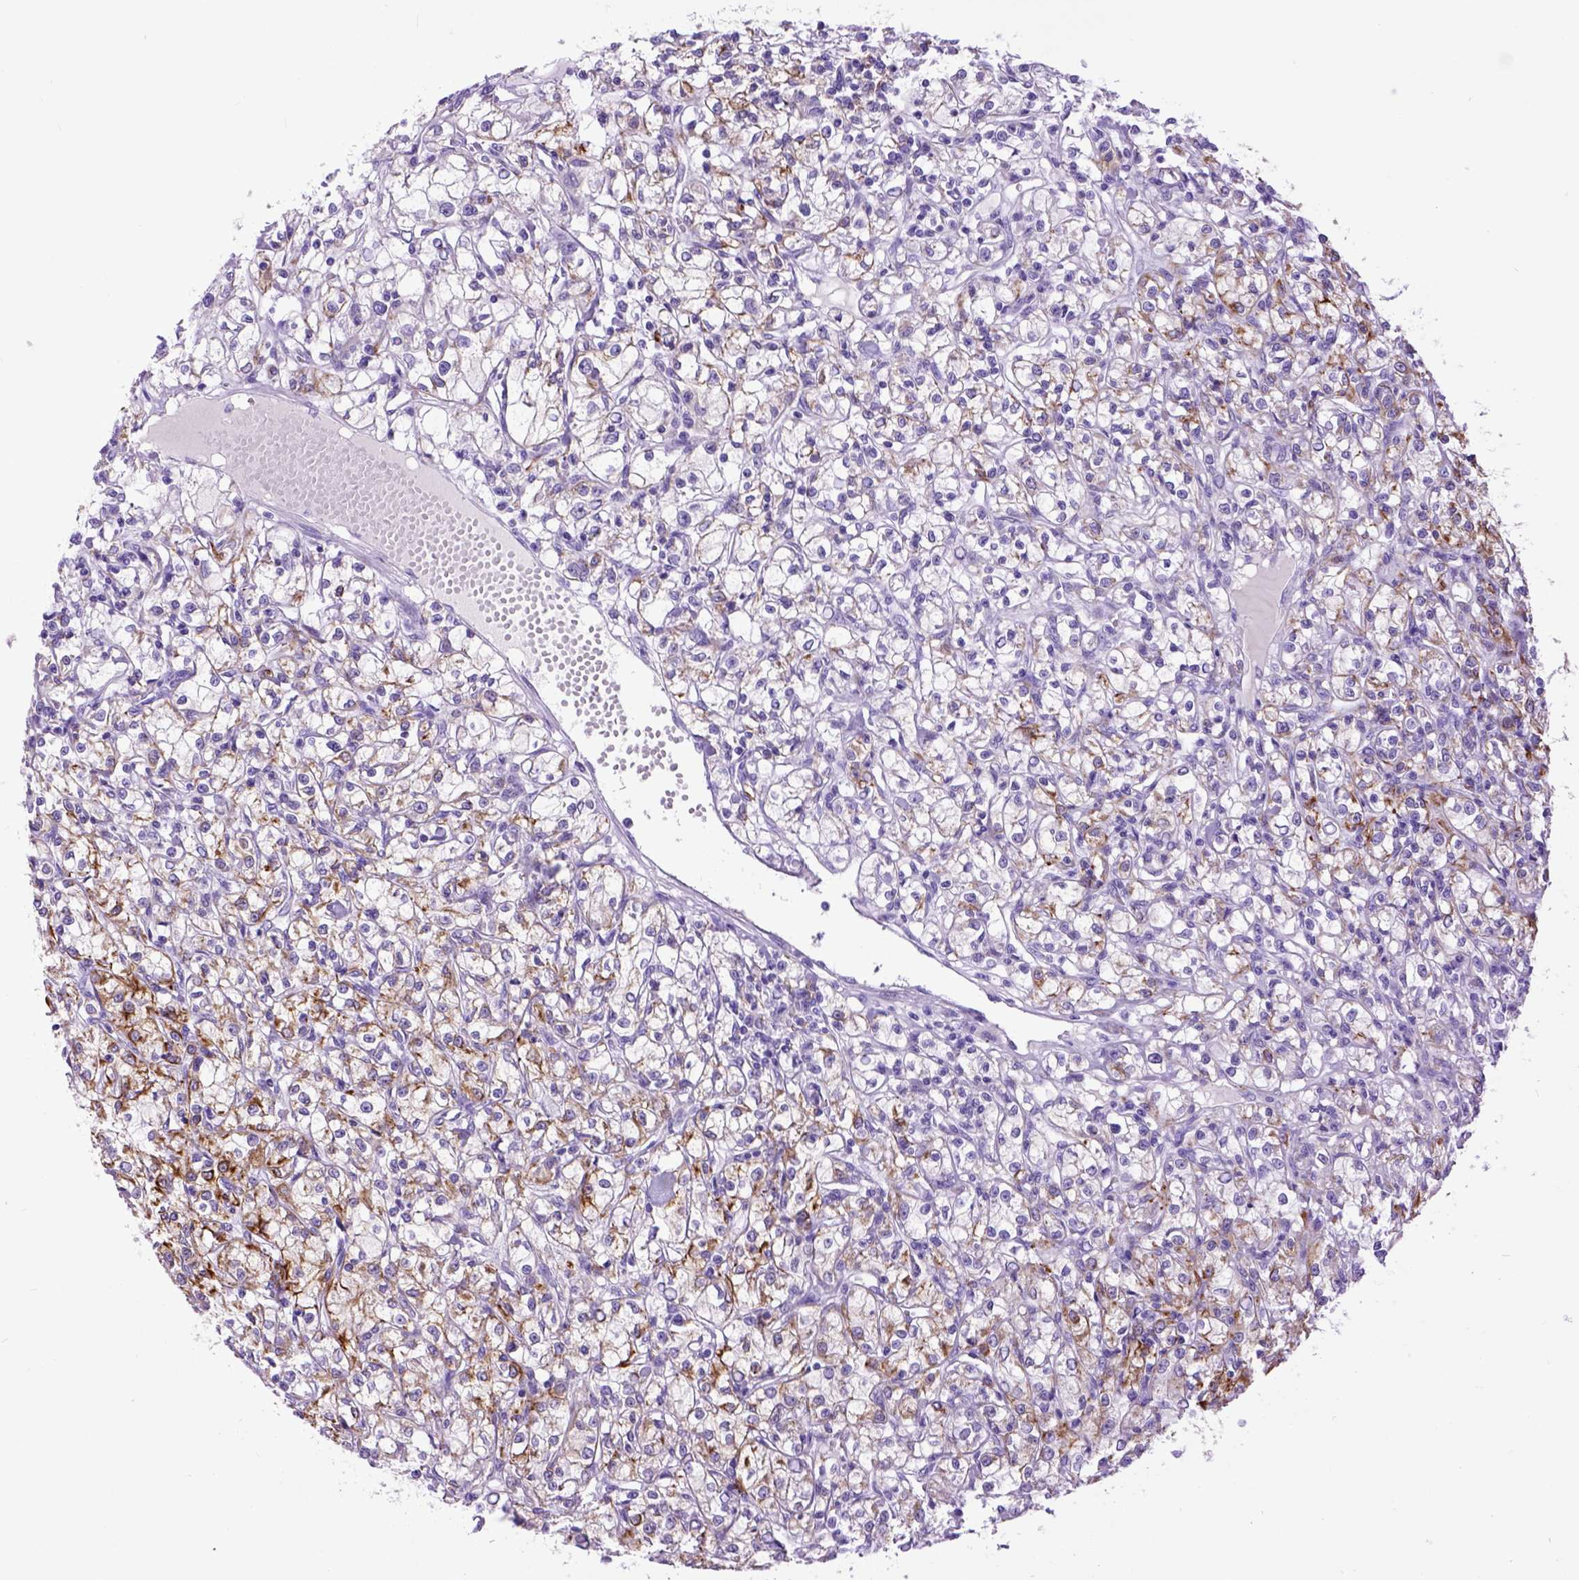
{"staining": {"intensity": "strong", "quantity": "<25%", "location": "cytoplasmic/membranous"}, "tissue": "renal cancer", "cell_type": "Tumor cells", "image_type": "cancer", "snomed": [{"axis": "morphology", "description": "Adenocarcinoma, NOS"}, {"axis": "topography", "description": "Kidney"}], "caption": "About <25% of tumor cells in renal cancer (adenocarcinoma) reveal strong cytoplasmic/membranous protein positivity as visualized by brown immunohistochemical staining.", "gene": "RAB25", "patient": {"sex": "female", "age": 59}}